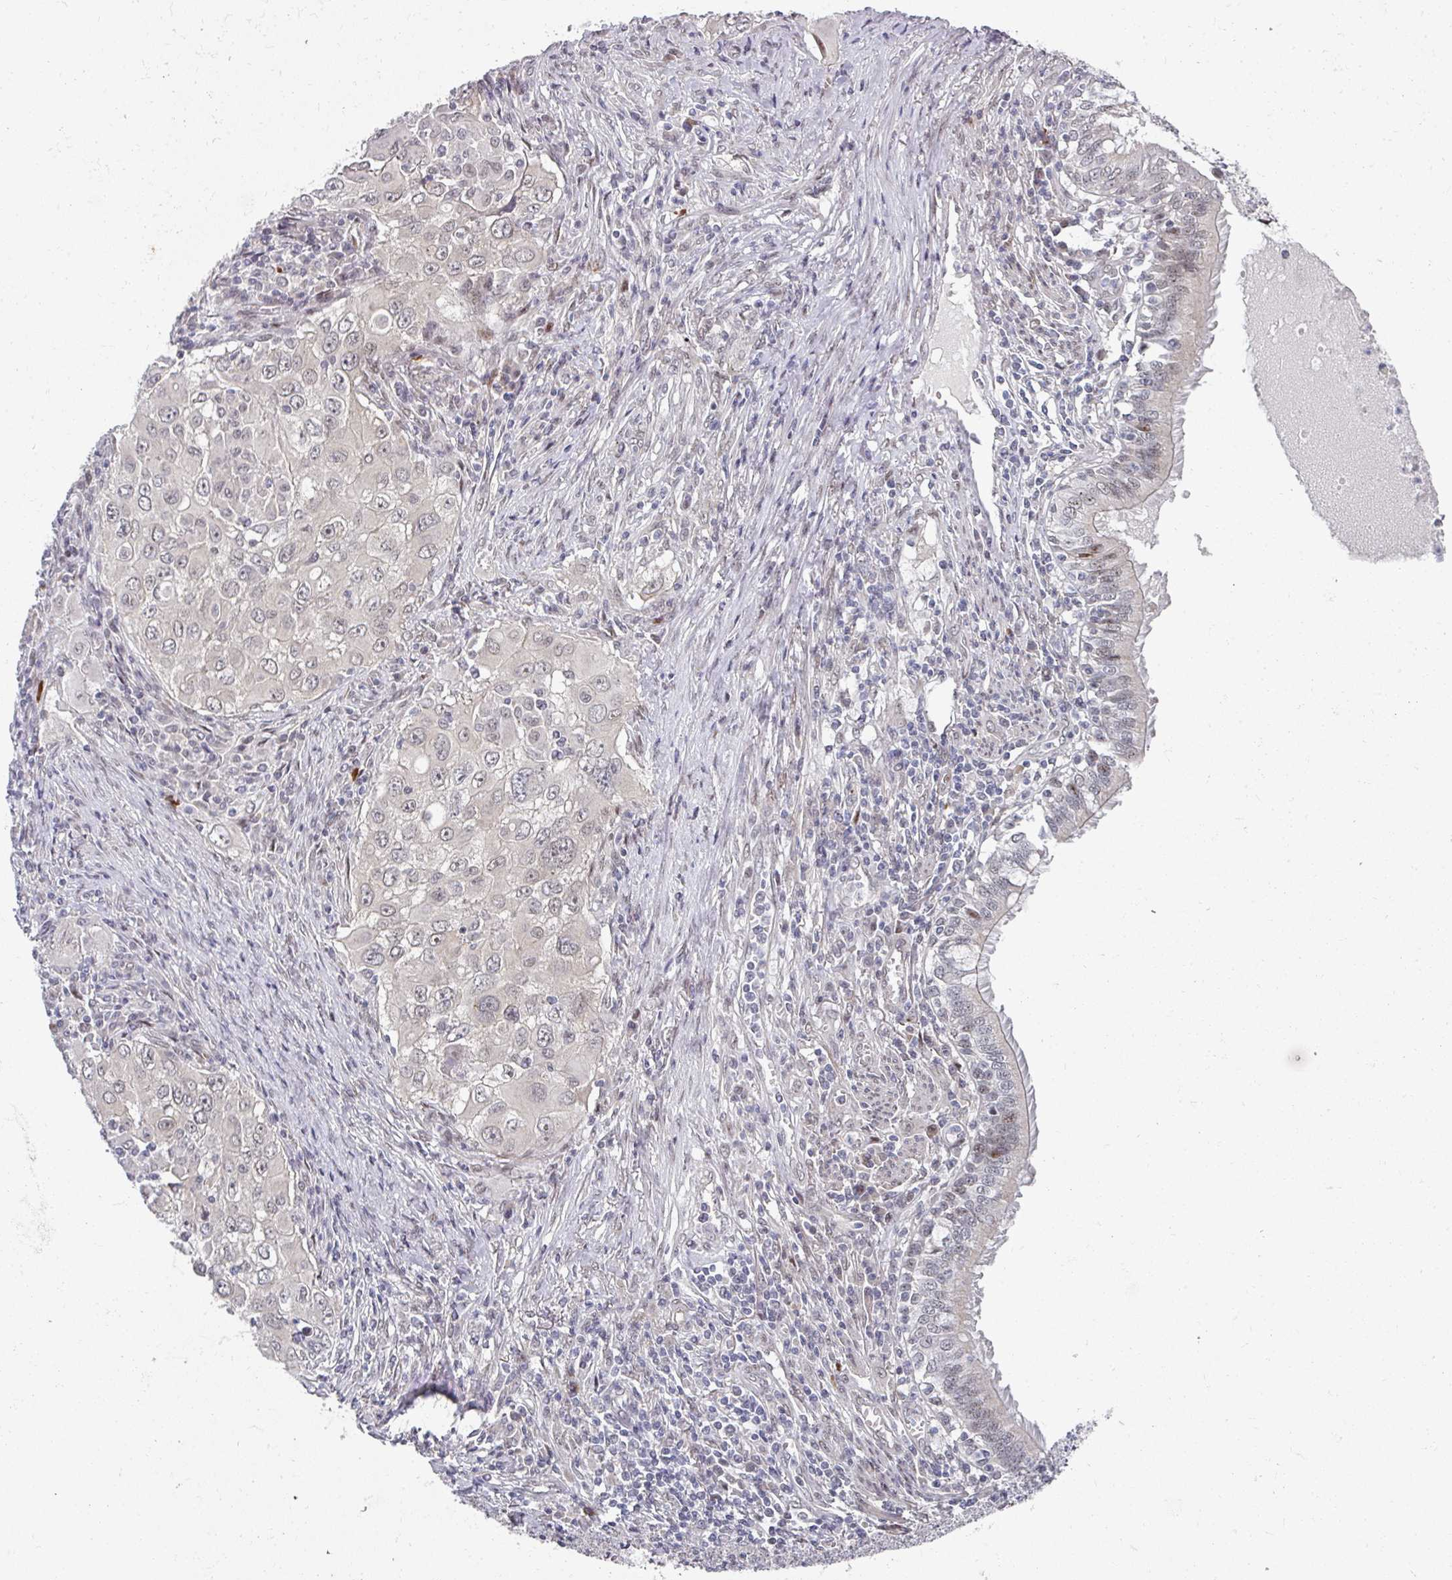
{"staining": {"intensity": "negative", "quantity": "none", "location": "none"}, "tissue": "lung cancer", "cell_type": "Tumor cells", "image_type": "cancer", "snomed": [{"axis": "morphology", "description": "Adenocarcinoma, NOS"}, {"axis": "morphology", "description": "Adenocarcinoma, metastatic, NOS"}, {"axis": "topography", "description": "Lymph node"}, {"axis": "topography", "description": "Lung"}], "caption": "High magnification brightfield microscopy of lung cancer (adenocarcinoma) stained with DAB (3,3'-diaminobenzidine) (brown) and counterstained with hematoxylin (blue): tumor cells show no significant positivity.", "gene": "TMCC1", "patient": {"sex": "female", "age": 42}}